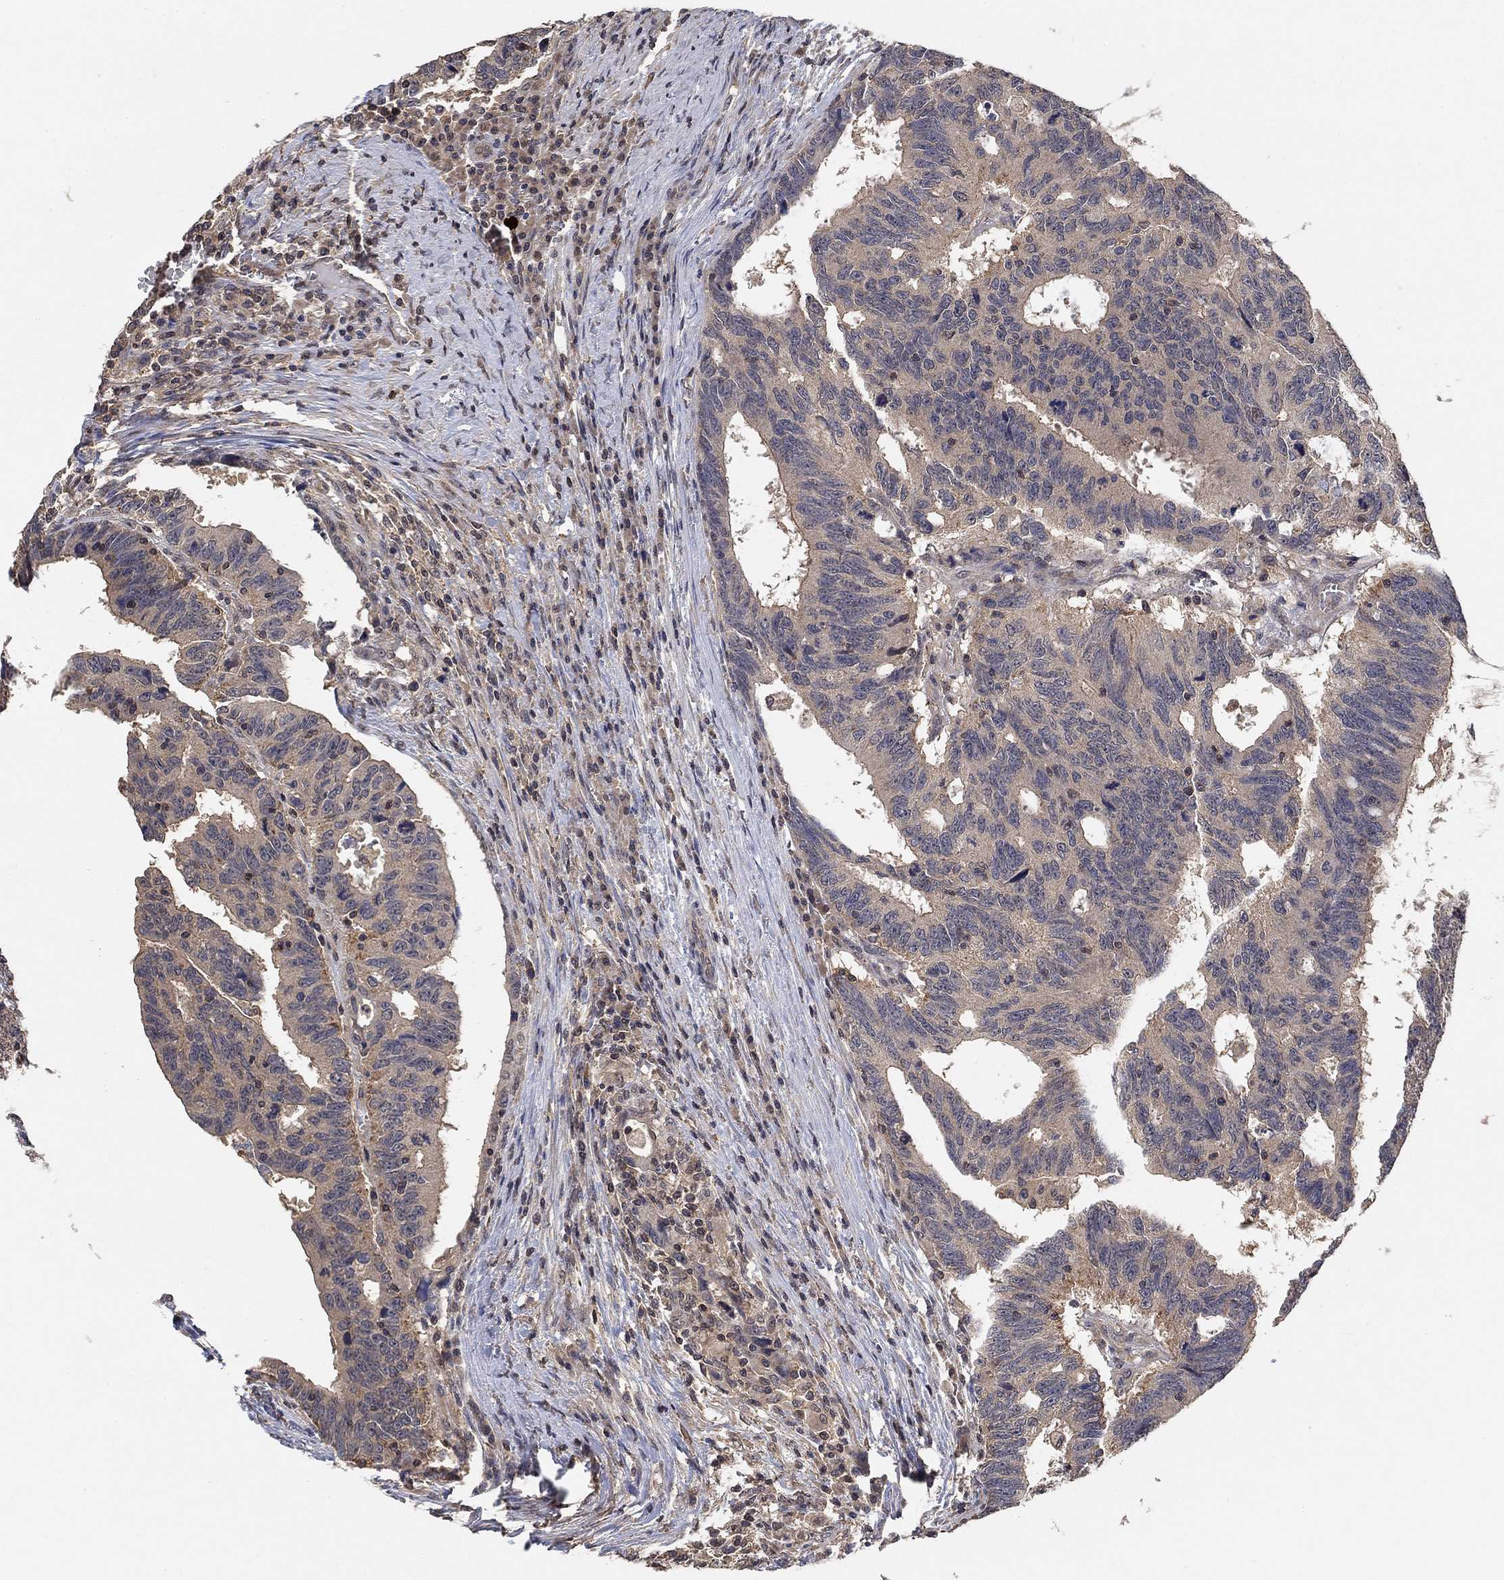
{"staining": {"intensity": "weak", "quantity": "<25%", "location": "cytoplasmic/membranous"}, "tissue": "colorectal cancer", "cell_type": "Tumor cells", "image_type": "cancer", "snomed": [{"axis": "morphology", "description": "Adenocarcinoma, NOS"}, {"axis": "topography", "description": "Colon"}], "caption": "Immunohistochemistry photomicrograph of neoplastic tissue: colorectal adenocarcinoma stained with DAB demonstrates no significant protein expression in tumor cells.", "gene": "CCDC43", "patient": {"sex": "female", "age": 77}}